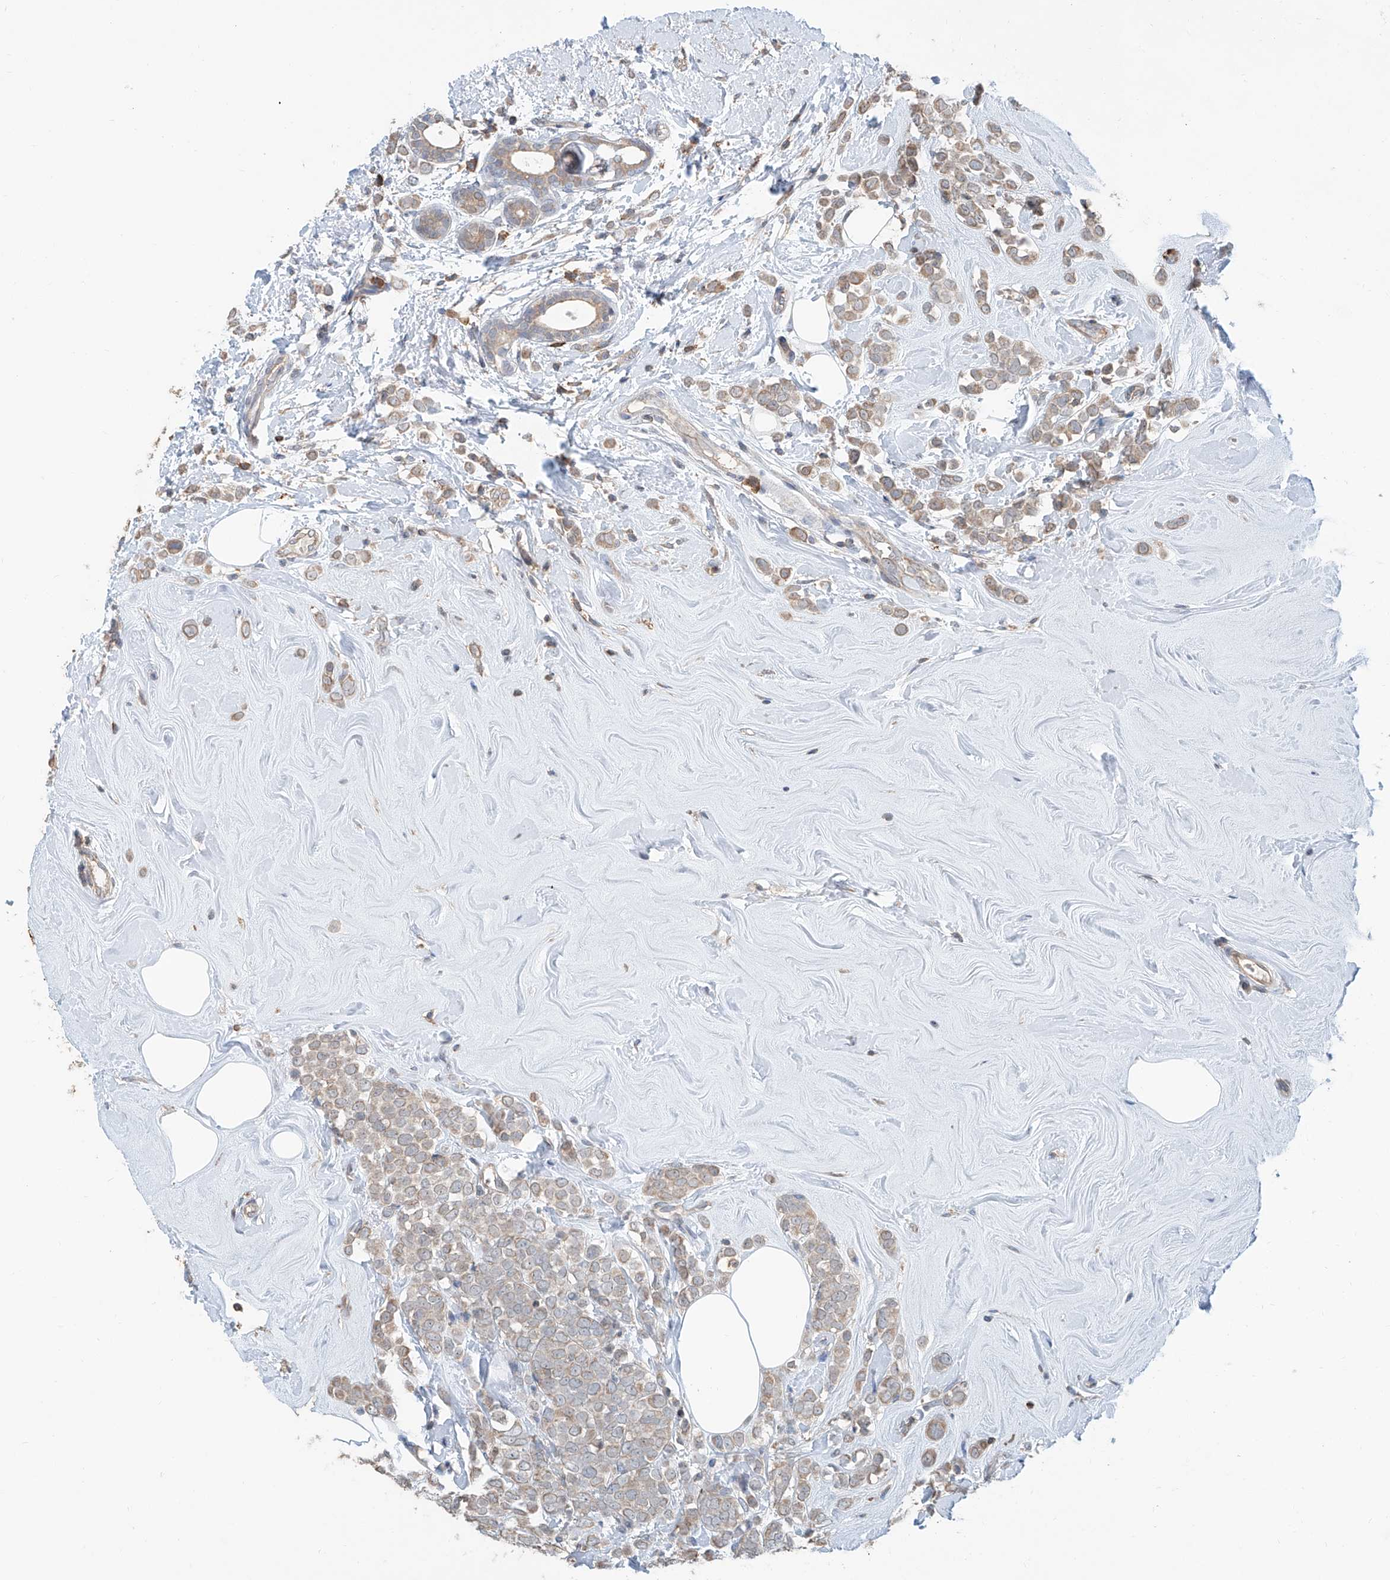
{"staining": {"intensity": "weak", "quantity": ">75%", "location": "cytoplasmic/membranous"}, "tissue": "breast cancer", "cell_type": "Tumor cells", "image_type": "cancer", "snomed": [{"axis": "morphology", "description": "Lobular carcinoma"}, {"axis": "topography", "description": "Breast"}], "caption": "A high-resolution photomicrograph shows IHC staining of breast lobular carcinoma, which displays weak cytoplasmic/membranous staining in approximately >75% of tumor cells.", "gene": "KCNK10", "patient": {"sex": "female", "age": 47}}